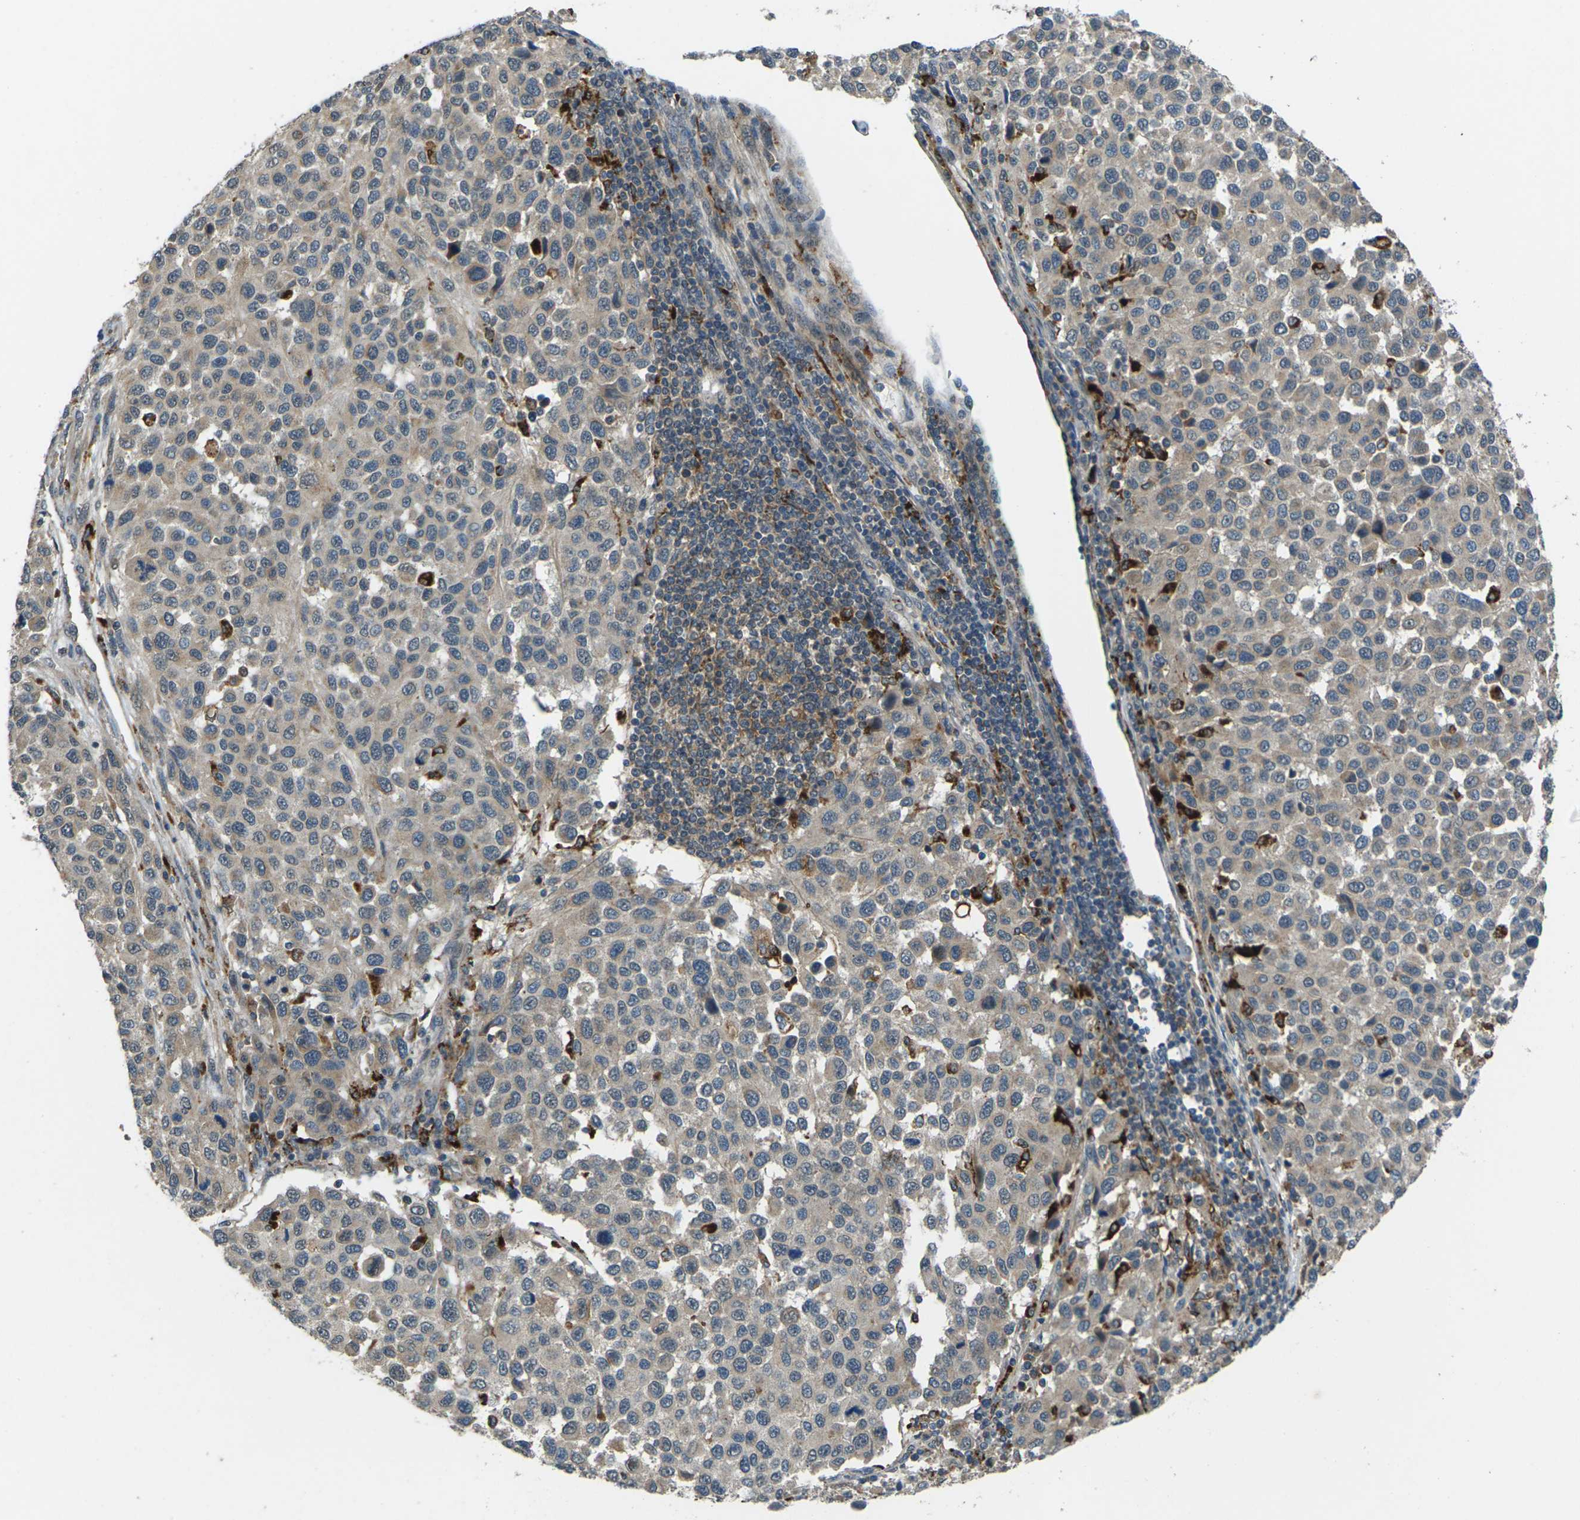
{"staining": {"intensity": "weak", "quantity": "25%-75%", "location": "cytoplasmic/membranous"}, "tissue": "melanoma", "cell_type": "Tumor cells", "image_type": "cancer", "snomed": [{"axis": "morphology", "description": "Malignant melanoma, Metastatic site"}, {"axis": "topography", "description": "Lymph node"}], "caption": "About 25%-75% of tumor cells in melanoma reveal weak cytoplasmic/membranous protein staining as visualized by brown immunohistochemical staining.", "gene": "SLC31A2", "patient": {"sex": "male", "age": 61}}